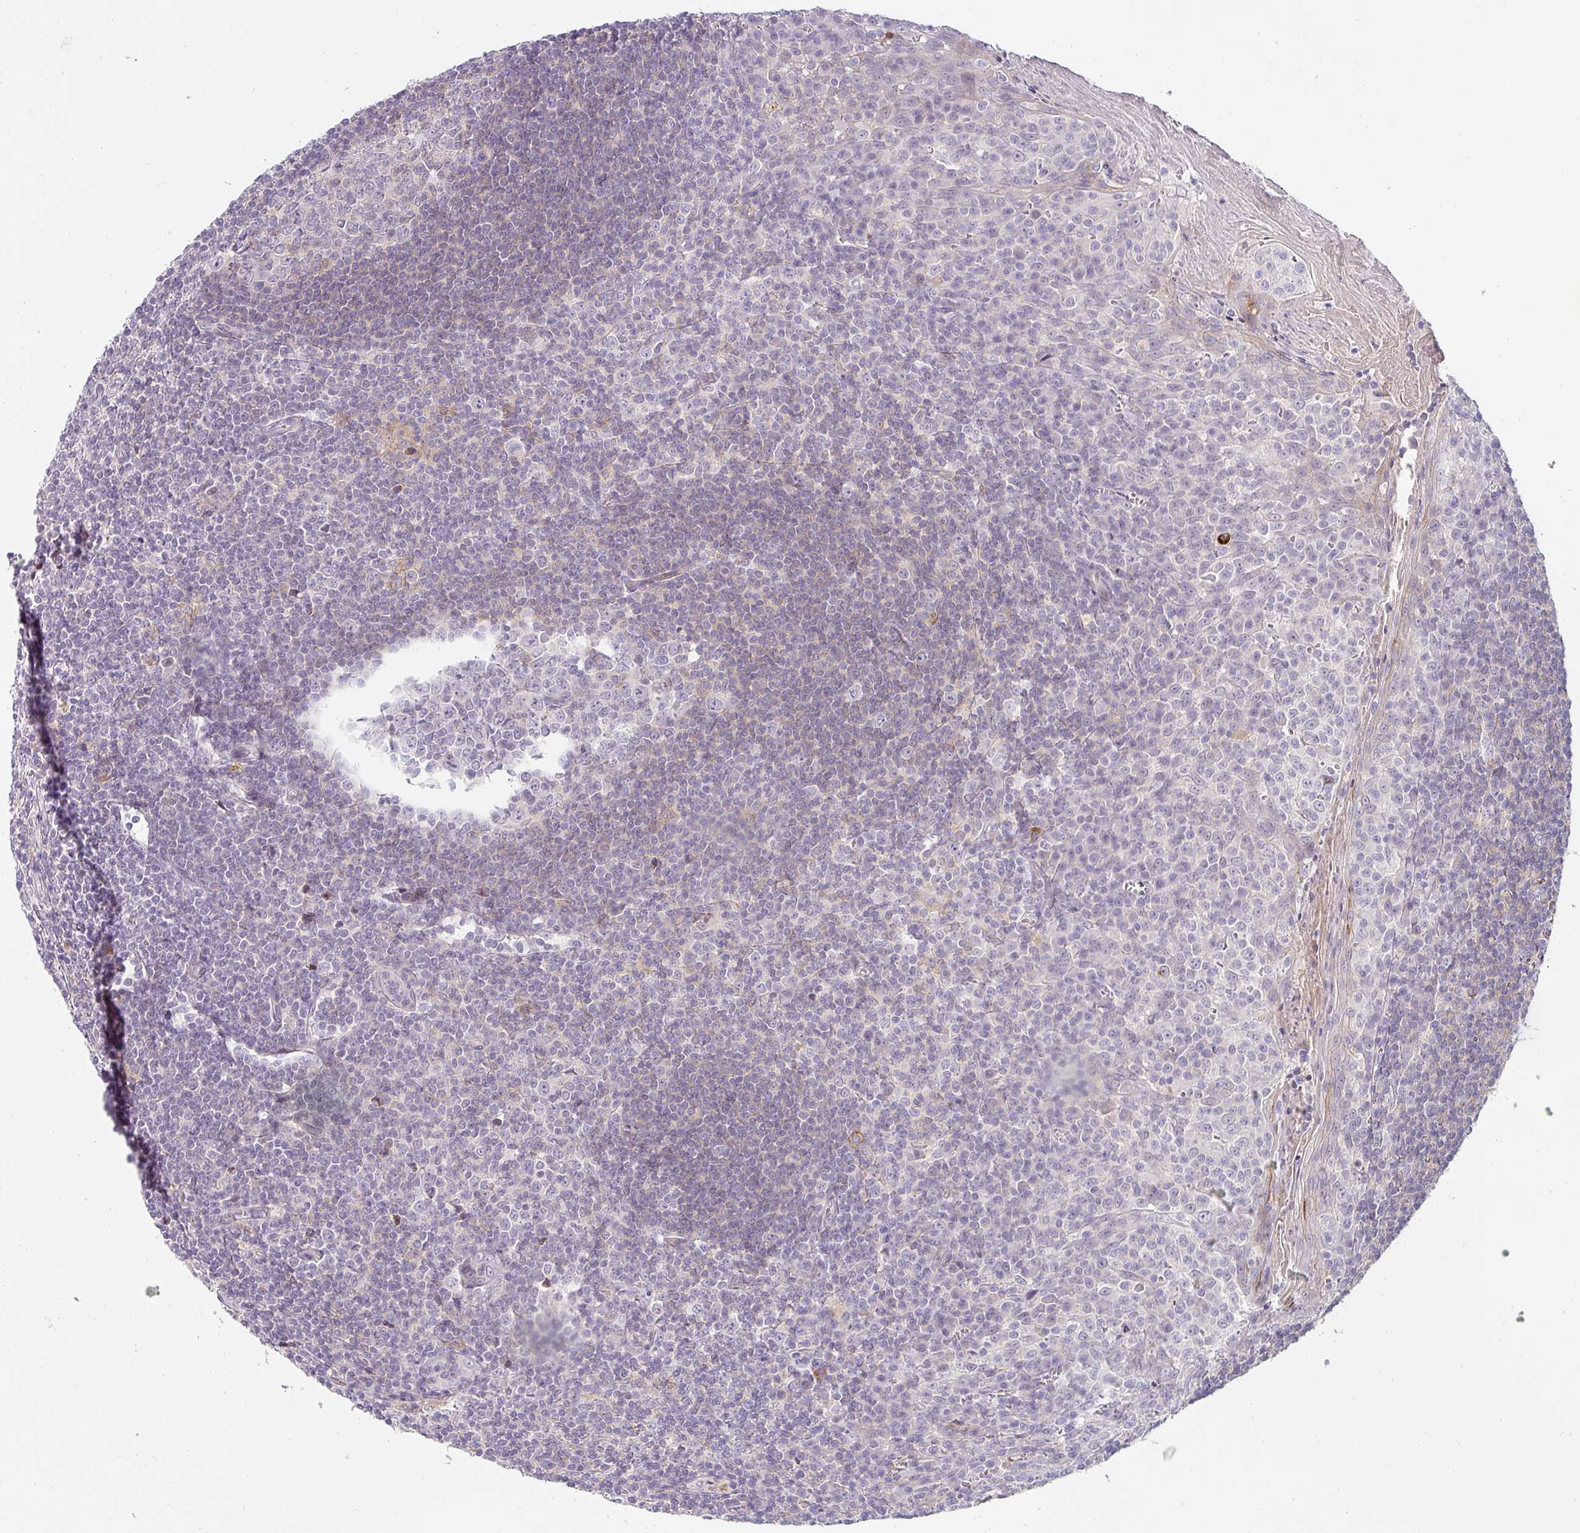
{"staining": {"intensity": "moderate", "quantity": "<25%", "location": "cytoplasmic/membranous"}, "tissue": "tonsil", "cell_type": "Germinal center cells", "image_type": "normal", "snomed": [{"axis": "morphology", "description": "Normal tissue, NOS"}, {"axis": "topography", "description": "Tonsil"}], "caption": "The micrograph exhibits immunohistochemical staining of unremarkable tonsil. There is moderate cytoplasmic/membranous positivity is identified in approximately <25% of germinal center cells. The staining was performed using DAB, with brown indicating positive protein expression. Nuclei are stained blue with hematoxylin.", "gene": "BTLA", "patient": {"sex": "male", "age": 27}}